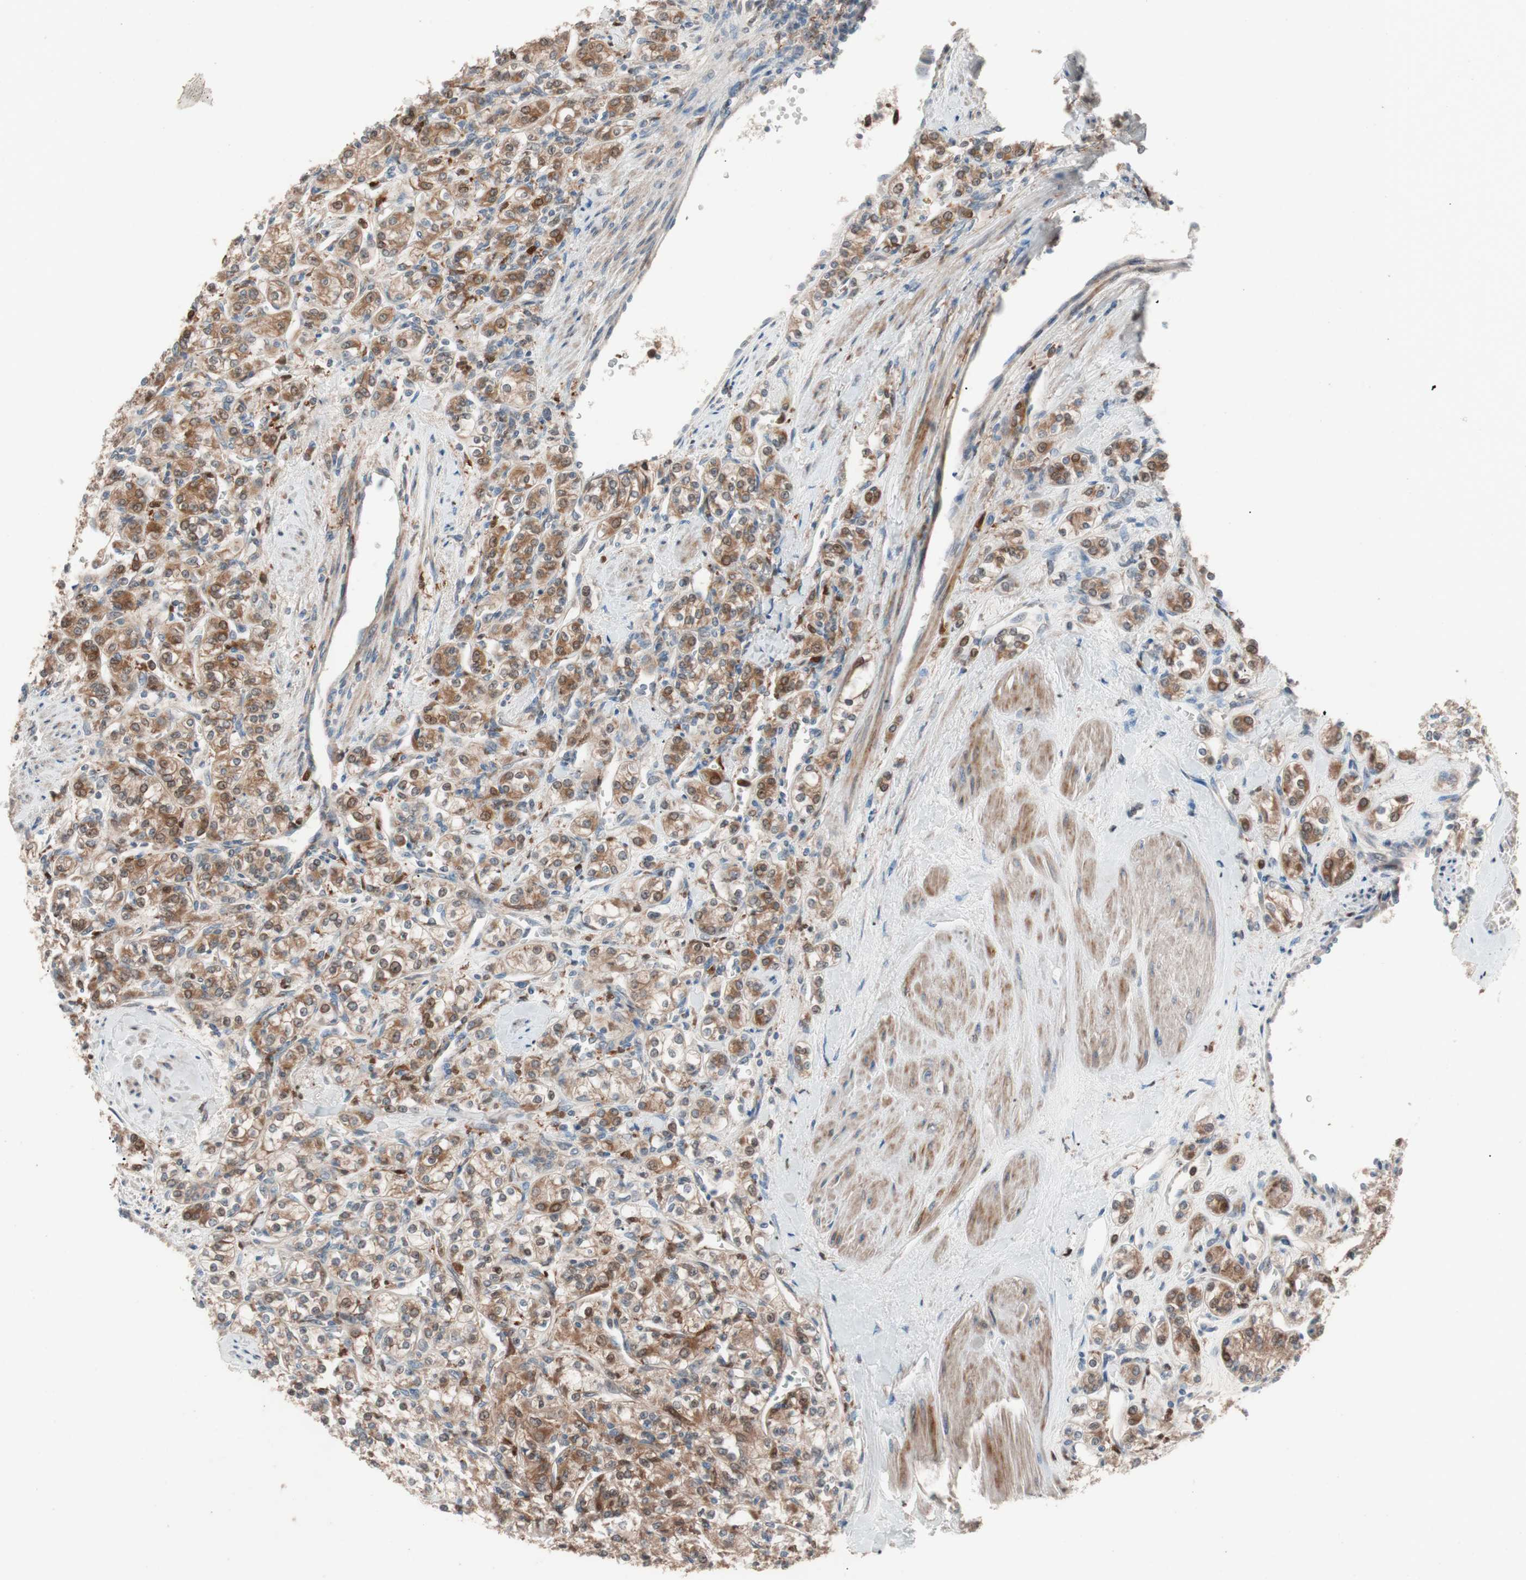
{"staining": {"intensity": "strong", "quantity": ">75%", "location": "cytoplasmic/membranous"}, "tissue": "renal cancer", "cell_type": "Tumor cells", "image_type": "cancer", "snomed": [{"axis": "morphology", "description": "Adenocarcinoma, NOS"}, {"axis": "topography", "description": "Kidney"}], "caption": "Protein expression analysis of human renal cancer reveals strong cytoplasmic/membranous expression in approximately >75% of tumor cells.", "gene": "FAAH", "patient": {"sex": "male", "age": 77}}